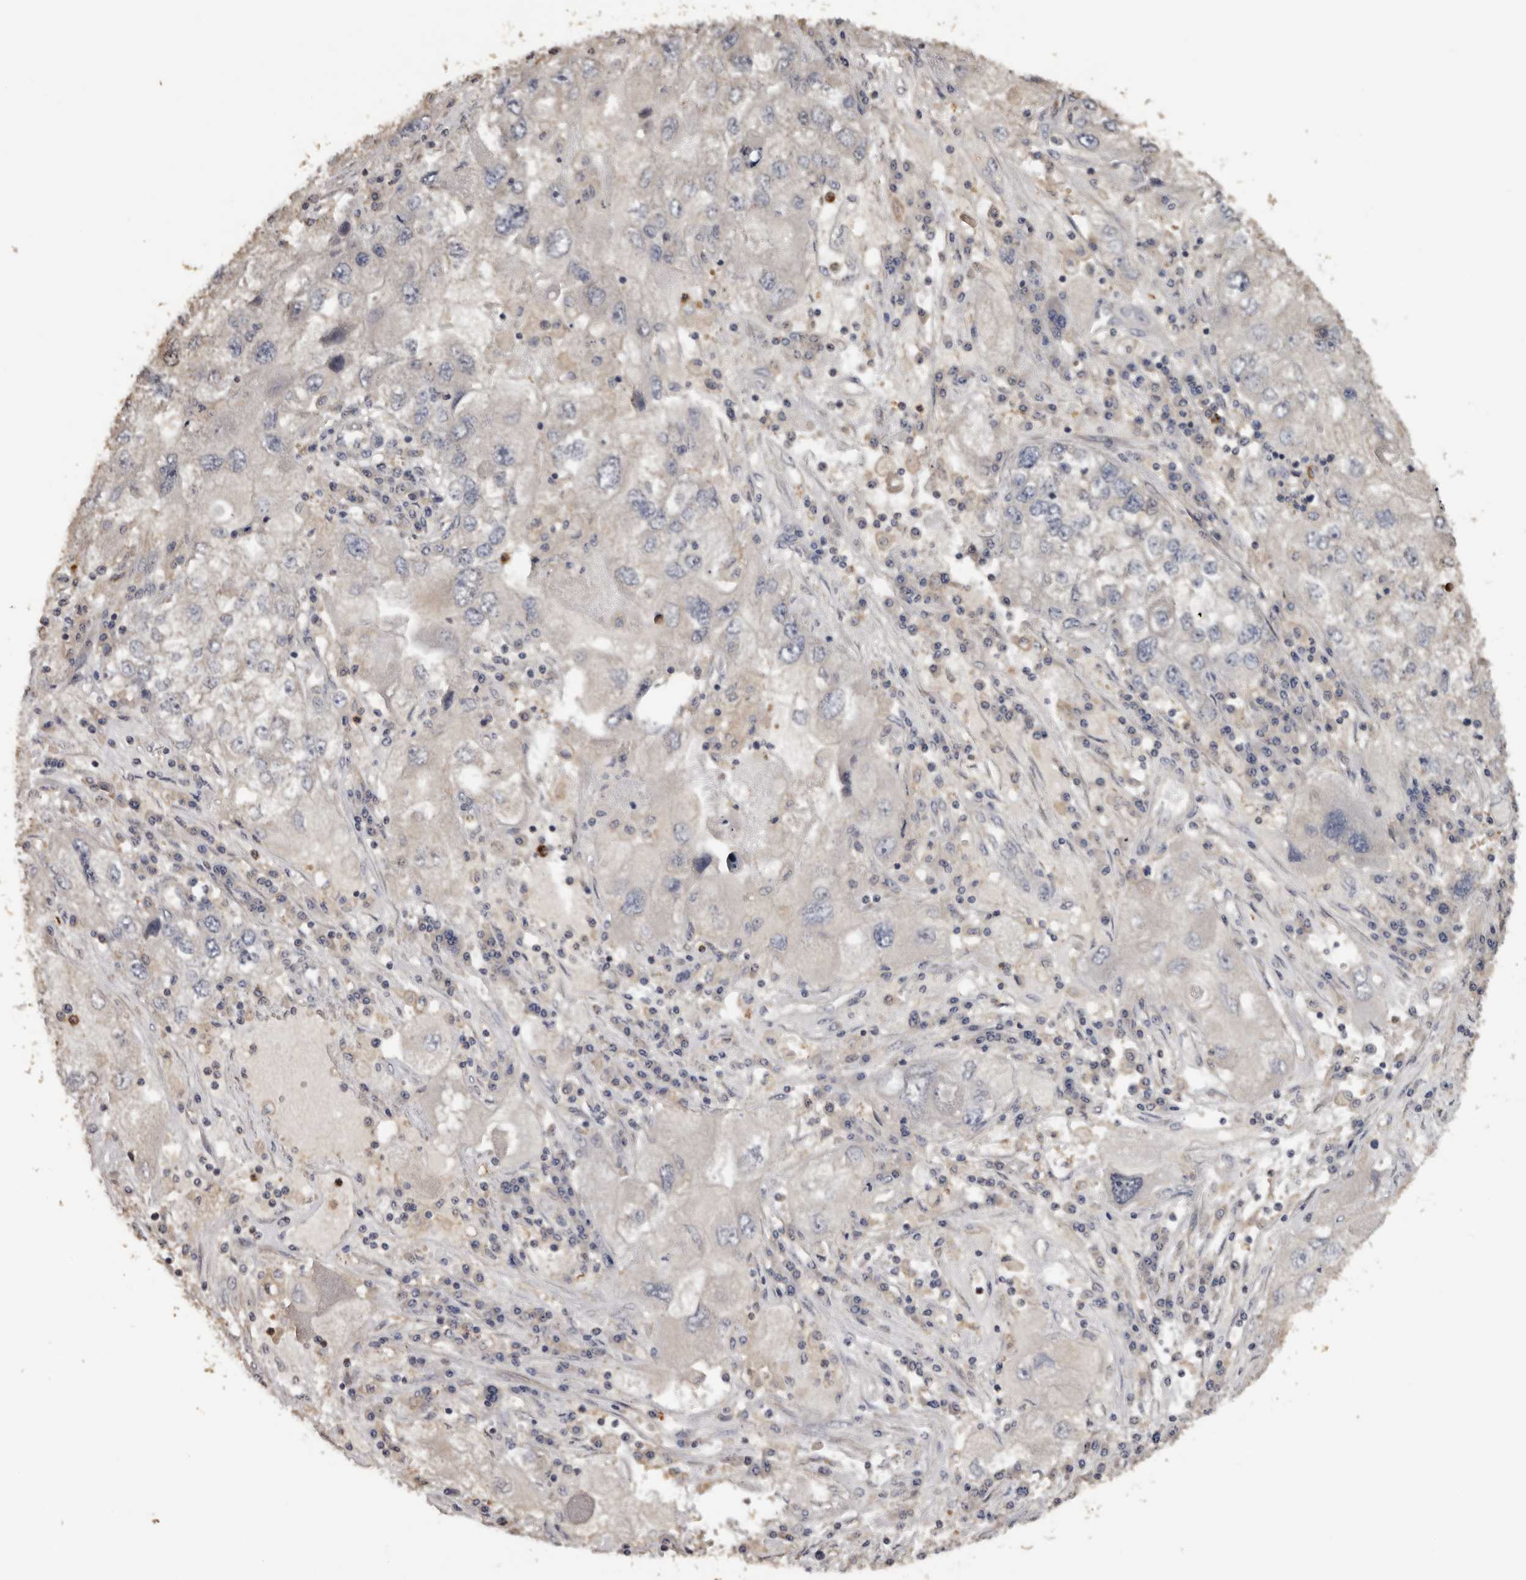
{"staining": {"intensity": "negative", "quantity": "none", "location": "none"}, "tissue": "endometrial cancer", "cell_type": "Tumor cells", "image_type": "cancer", "snomed": [{"axis": "morphology", "description": "Adenocarcinoma, NOS"}, {"axis": "topography", "description": "Endometrium"}], "caption": "This is an immunohistochemistry image of human endometrial adenocarcinoma. There is no expression in tumor cells.", "gene": "KIF2B", "patient": {"sex": "female", "age": 49}}